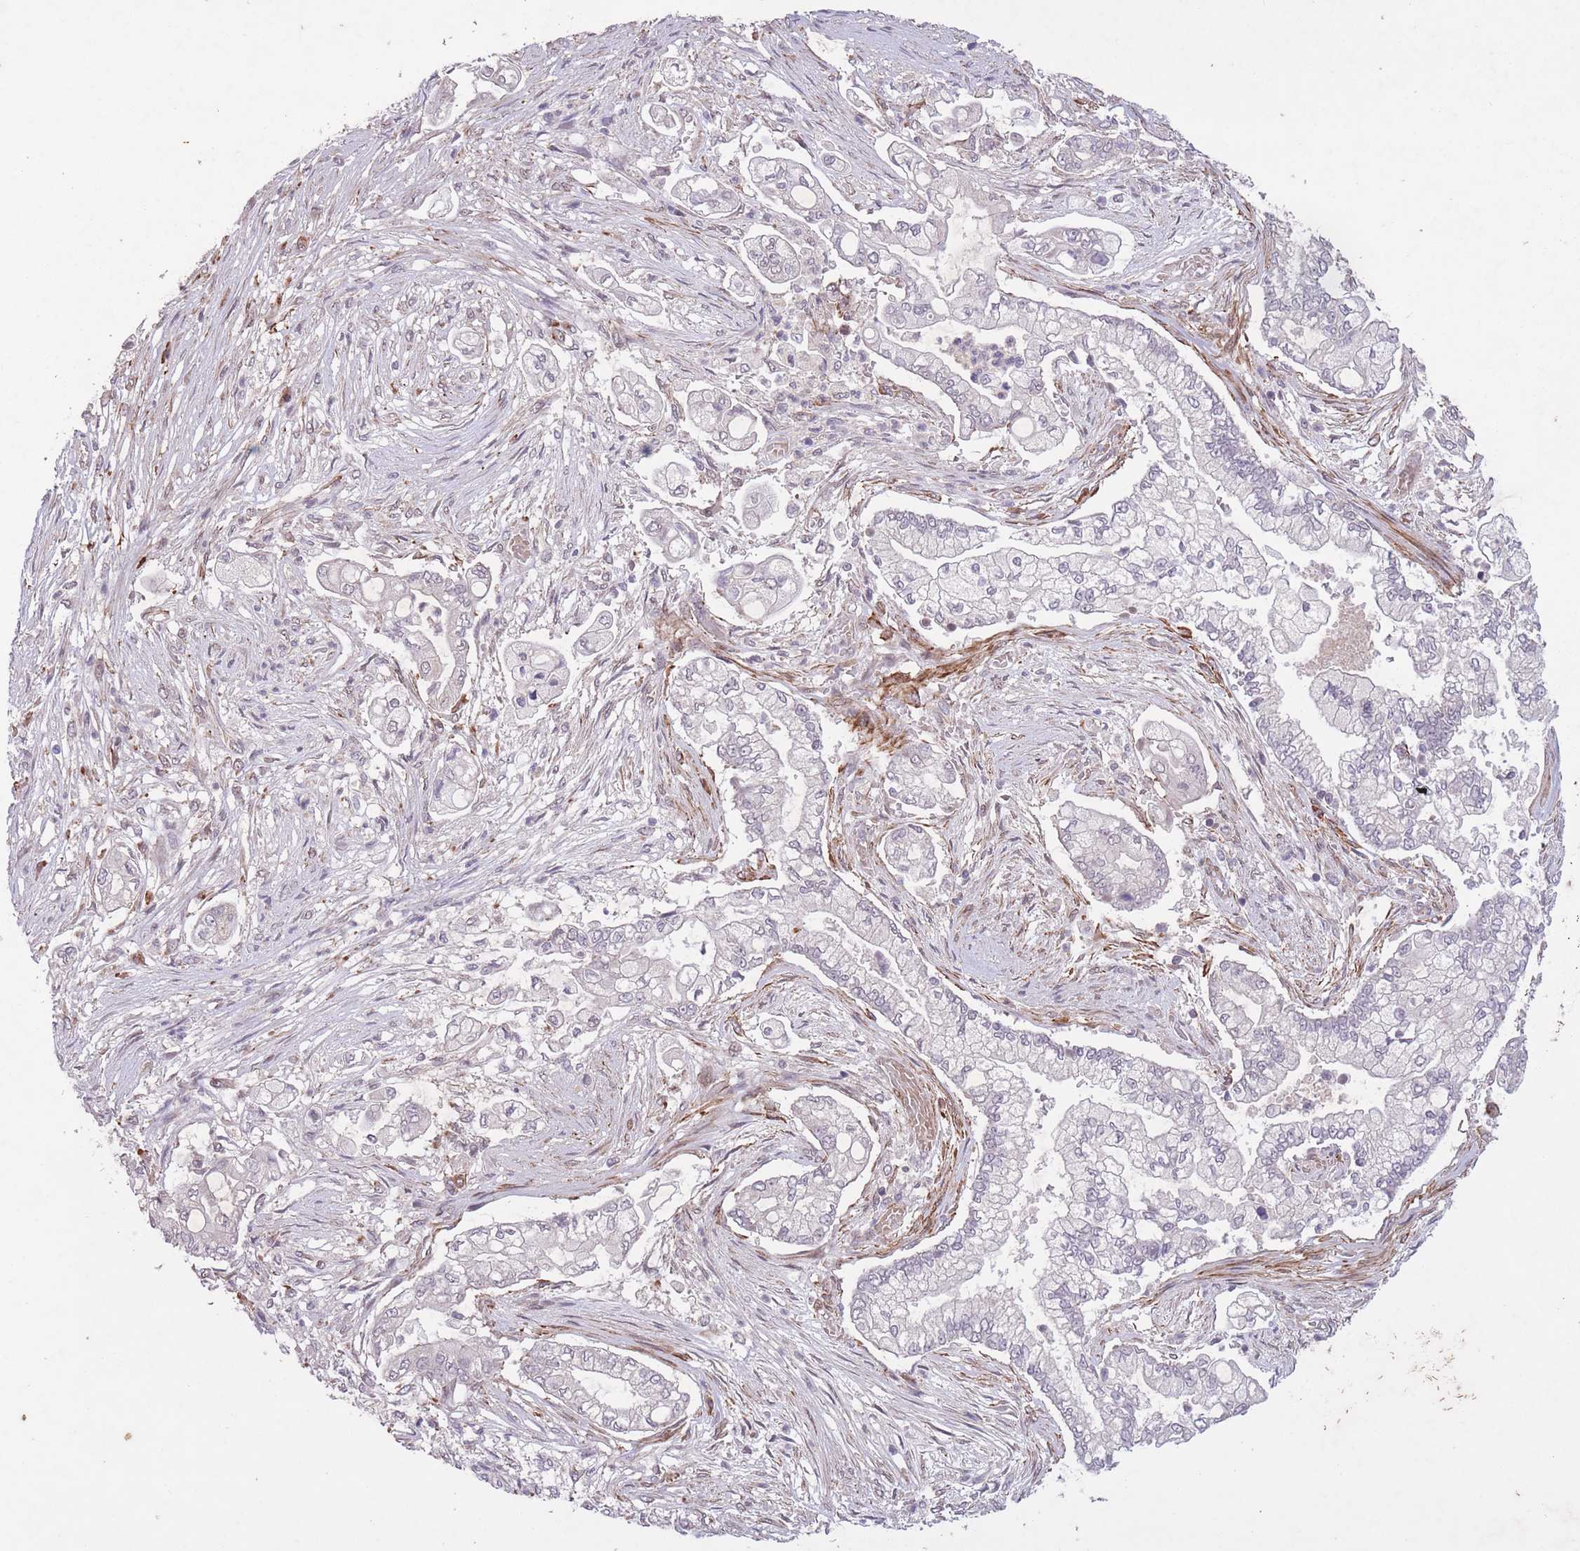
{"staining": {"intensity": "weak", "quantity": "<25%", "location": "nuclear"}, "tissue": "pancreatic cancer", "cell_type": "Tumor cells", "image_type": "cancer", "snomed": [{"axis": "morphology", "description": "Adenocarcinoma, NOS"}, {"axis": "topography", "description": "Pancreas"}], "caption": "Image shows no protein positivity in tumor cells of adenocarcinoma (pancreatic) tissue.", "gene": "CBX6", "patient": {"sex": "female", "age": 69}}